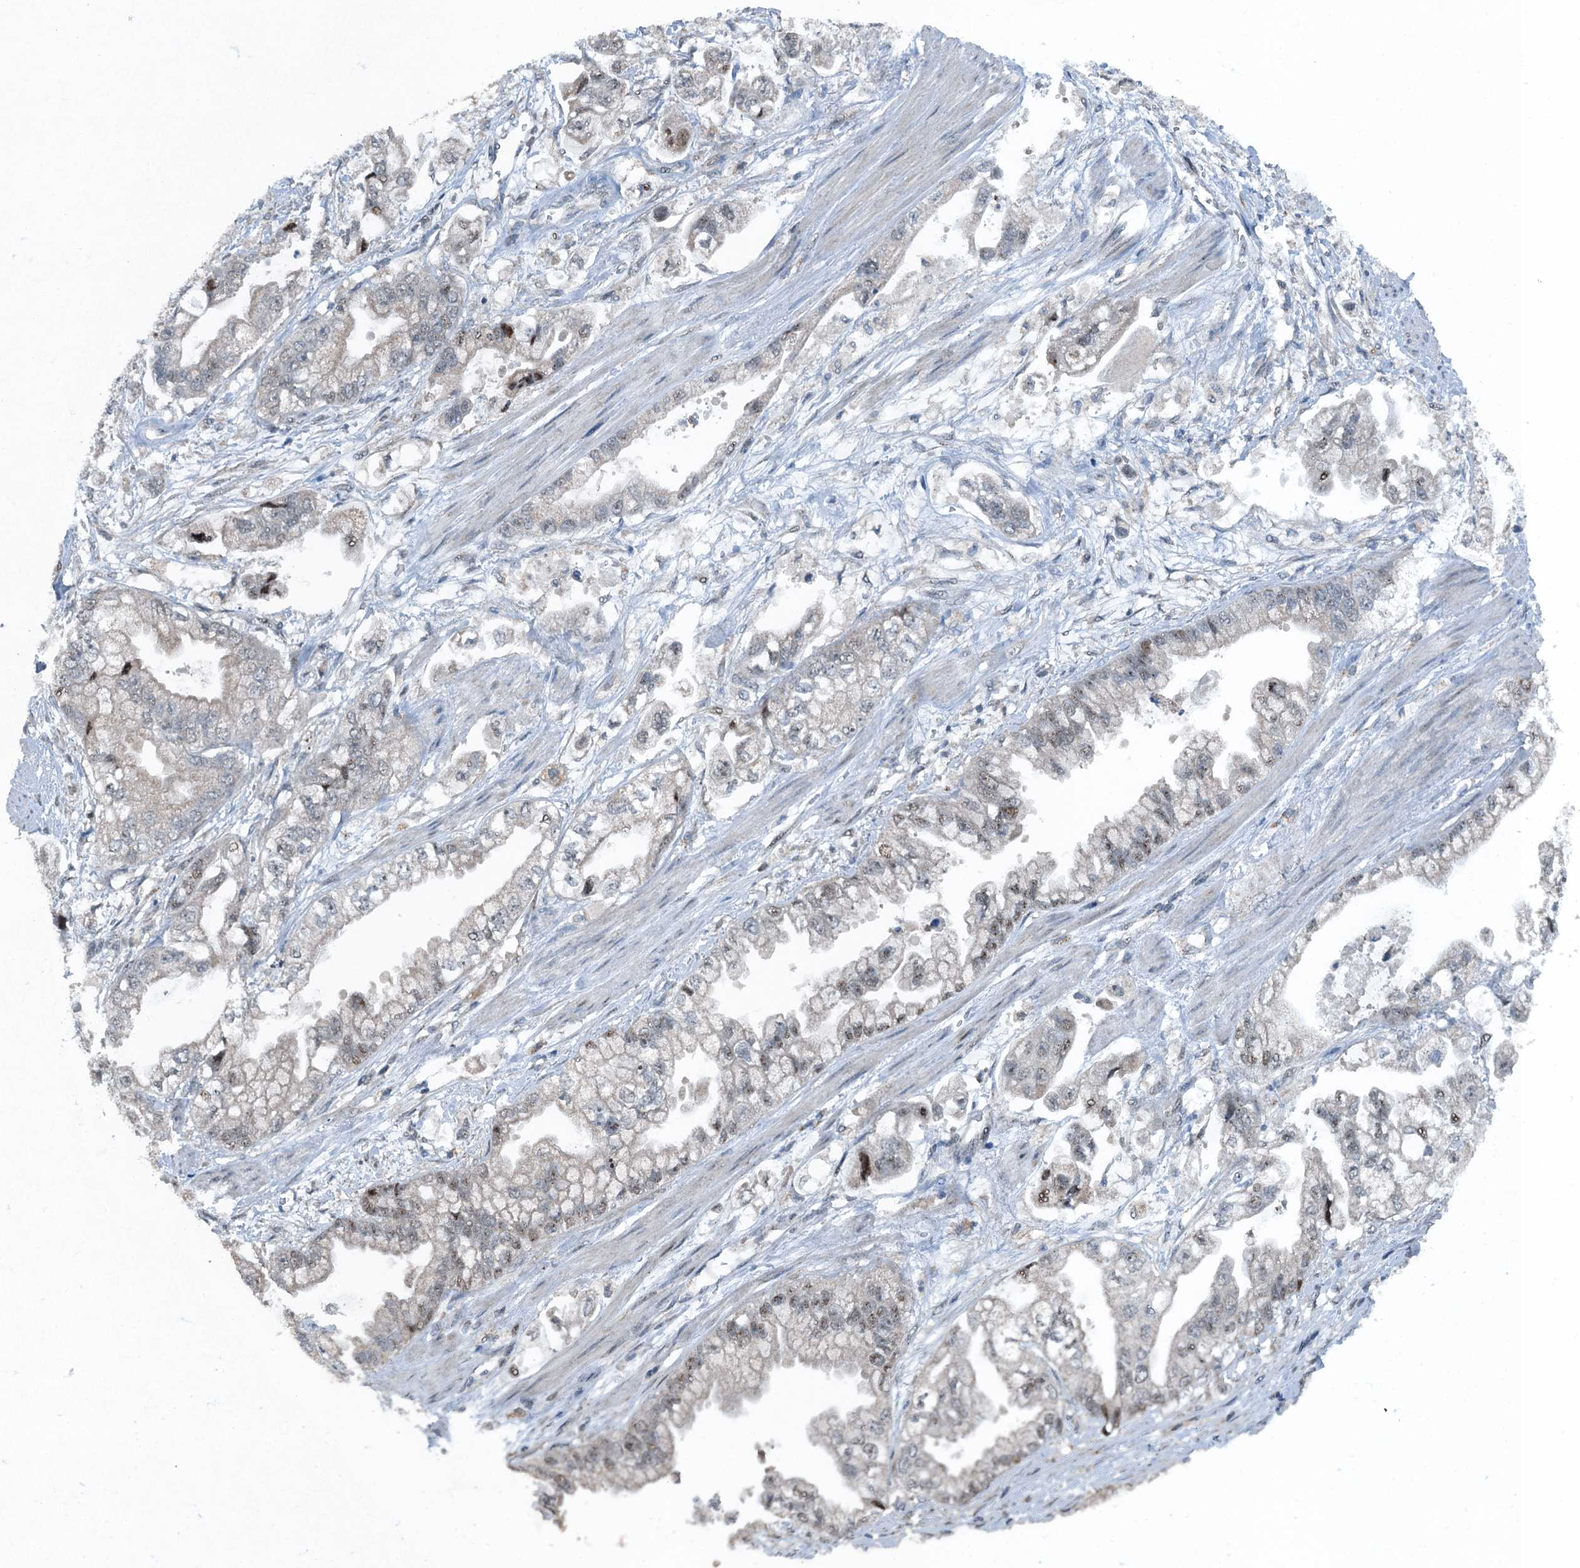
{"staining": {"intensity": "weak", "quantity": "<25%", "location": "nuclear"}, "tissue": "stomach cancer", "cell_type": "Tumor cells", "image_type": "cancer", "snomed": [{"axis": "morphology", "description": "Adenocarcinoma, NOS"}, {"axis": "topography", "description": "Stomach"}], "caption": "Photomicrograph shows no protein staining in tumor cells of stomach cancer (adenocarcinoma) tissue.", "gene": "BMERB1", "patient": {"sex": "male", "age": 62}}